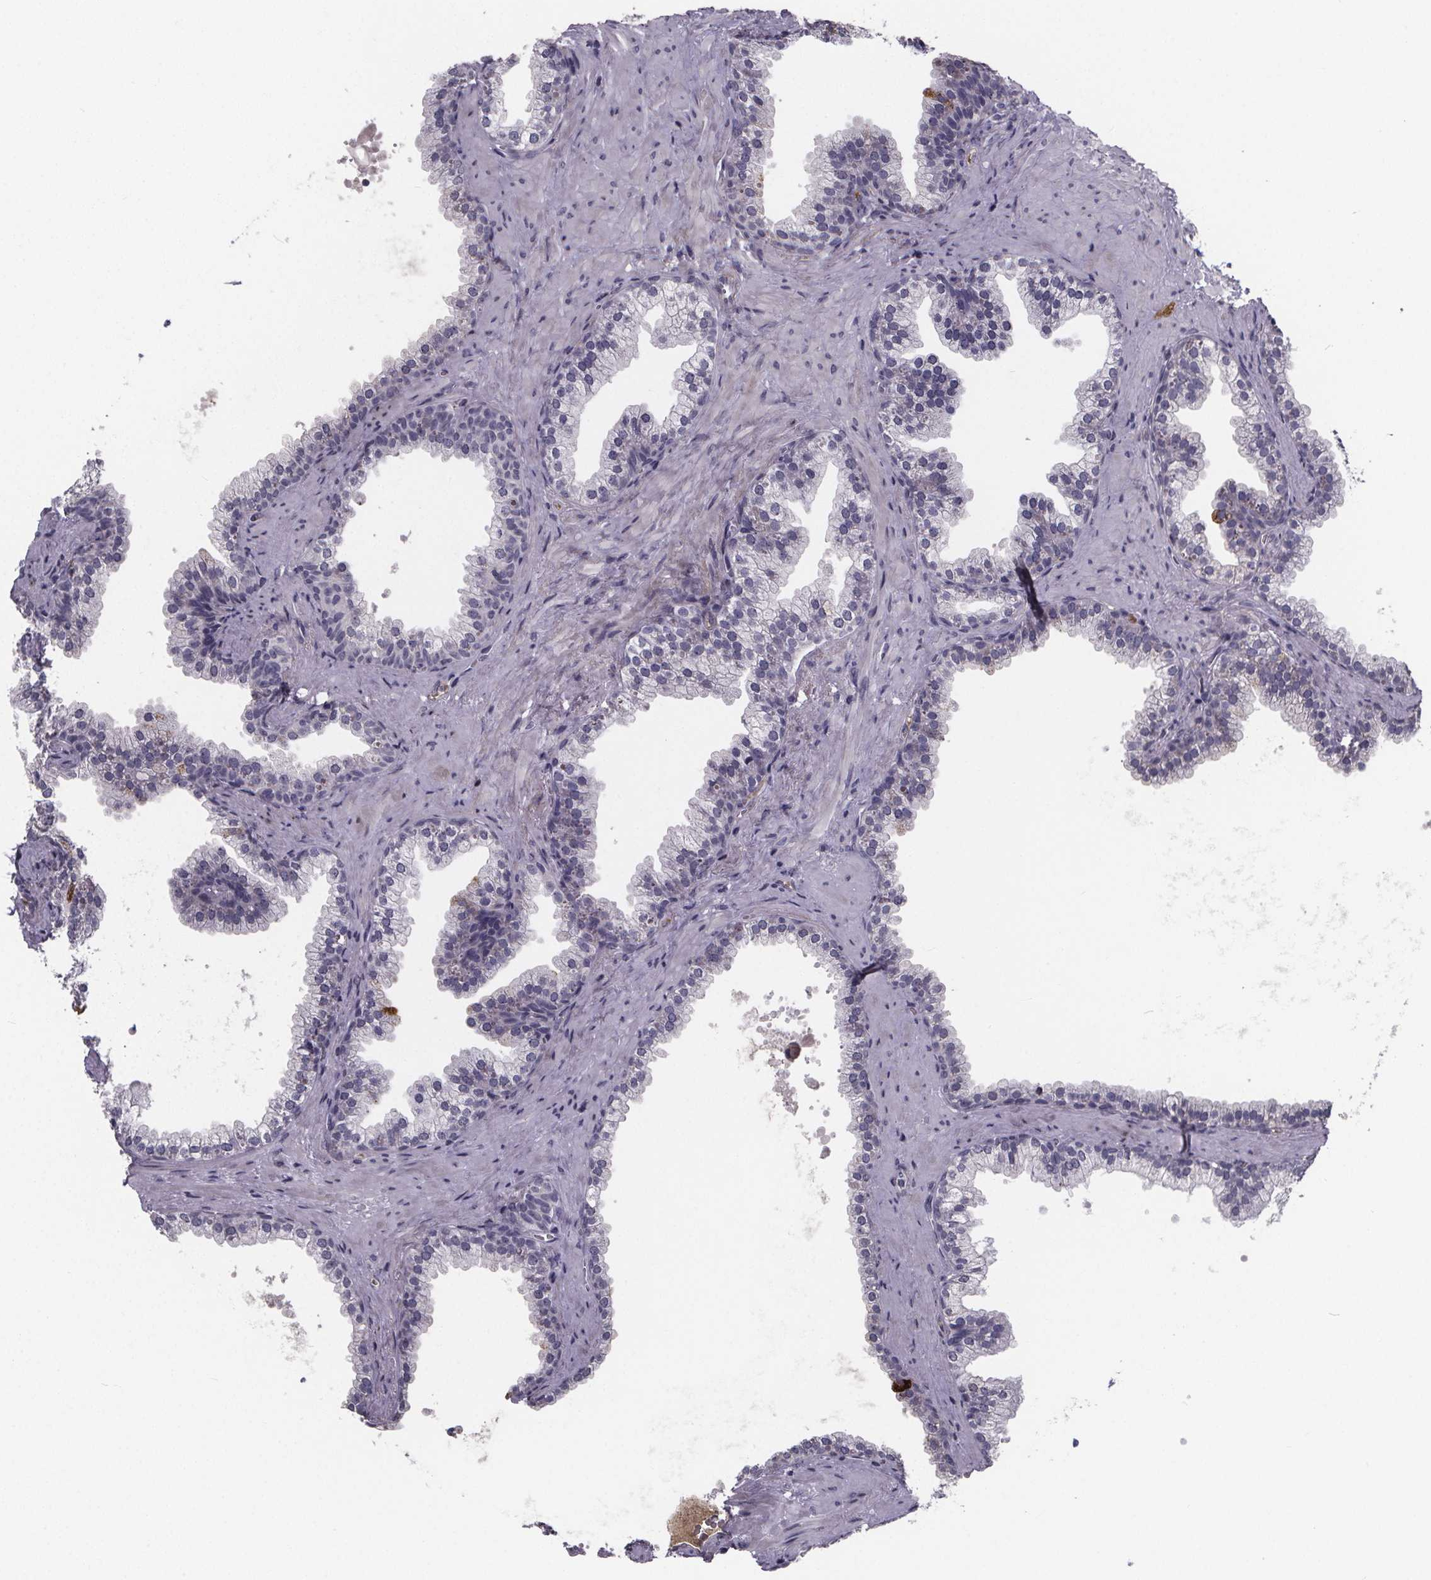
{"staining": {"intensity": "negative", "quantity": "none", "location": "none"}, "tissue": "prostate", "cell_type": "Glandular cells", "image_type": "normal", "snomed": [{"axis": "morphology", "description": "Normal tissue, NOS"}, {"axis": "topography", "description": "Prostate"}], "caption": "High power microscopy histopathology image of an immunohistochemistry image of normal prostate, revealing no significant expression in glandular cells. Nuclei are stained in blue.", "gene": "AGT", "patient": {"sex": "male", "age": 79}}